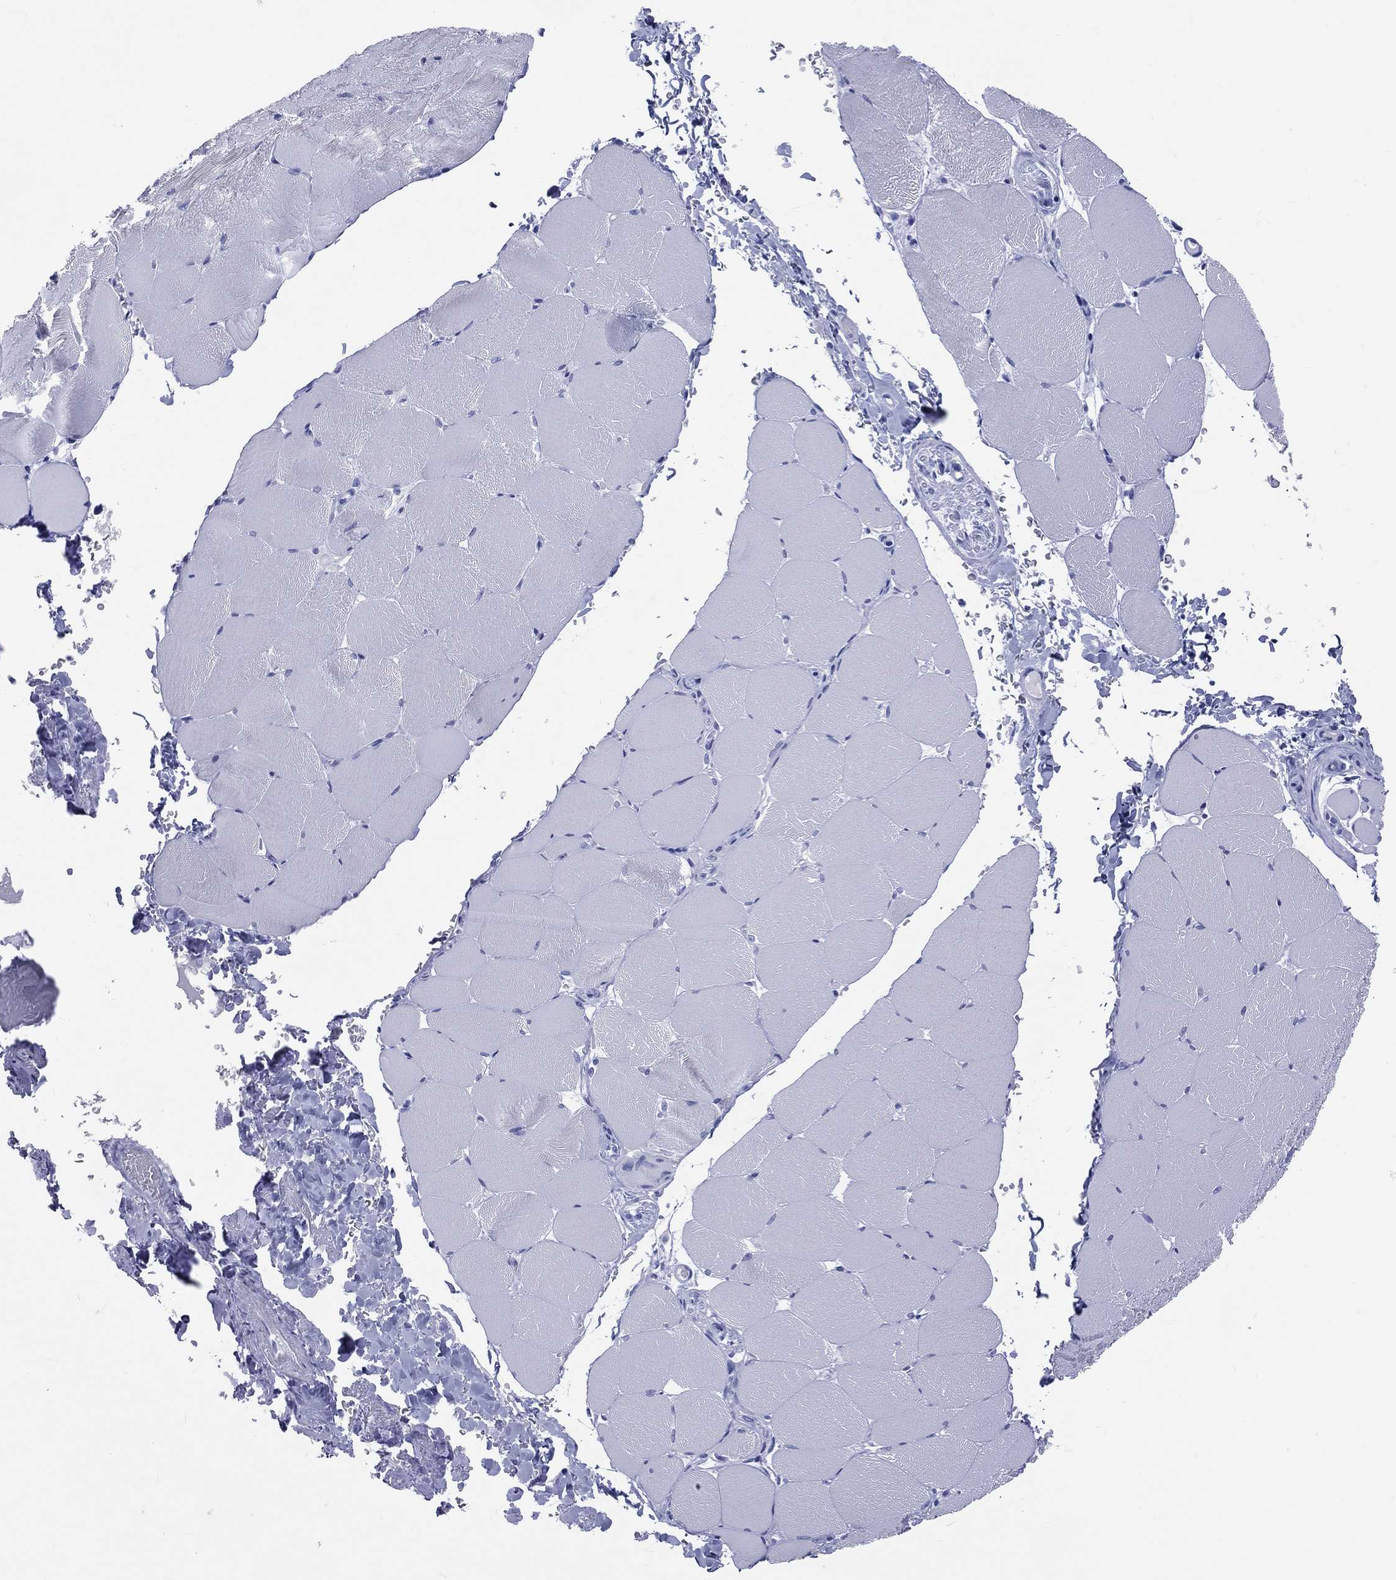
{"staining": {"intensity": "negative", "quantity": "none", "location": "none"}, "tissue": "skeletal muscle", "cell_type": "Myocytes", "image_type": "normal", "snomed": [{"axis": "morphology", "description": "Normal tissue, NOS"}, {"axis": "topography", "description": "Skeletal muscle"}], "caption": "This is an IHC photomicrograph of benign human skeletal muscle. There is no expression in myocytes.", "gene": "CYLC1", "patient": {"sex": "female", "age": 37}}